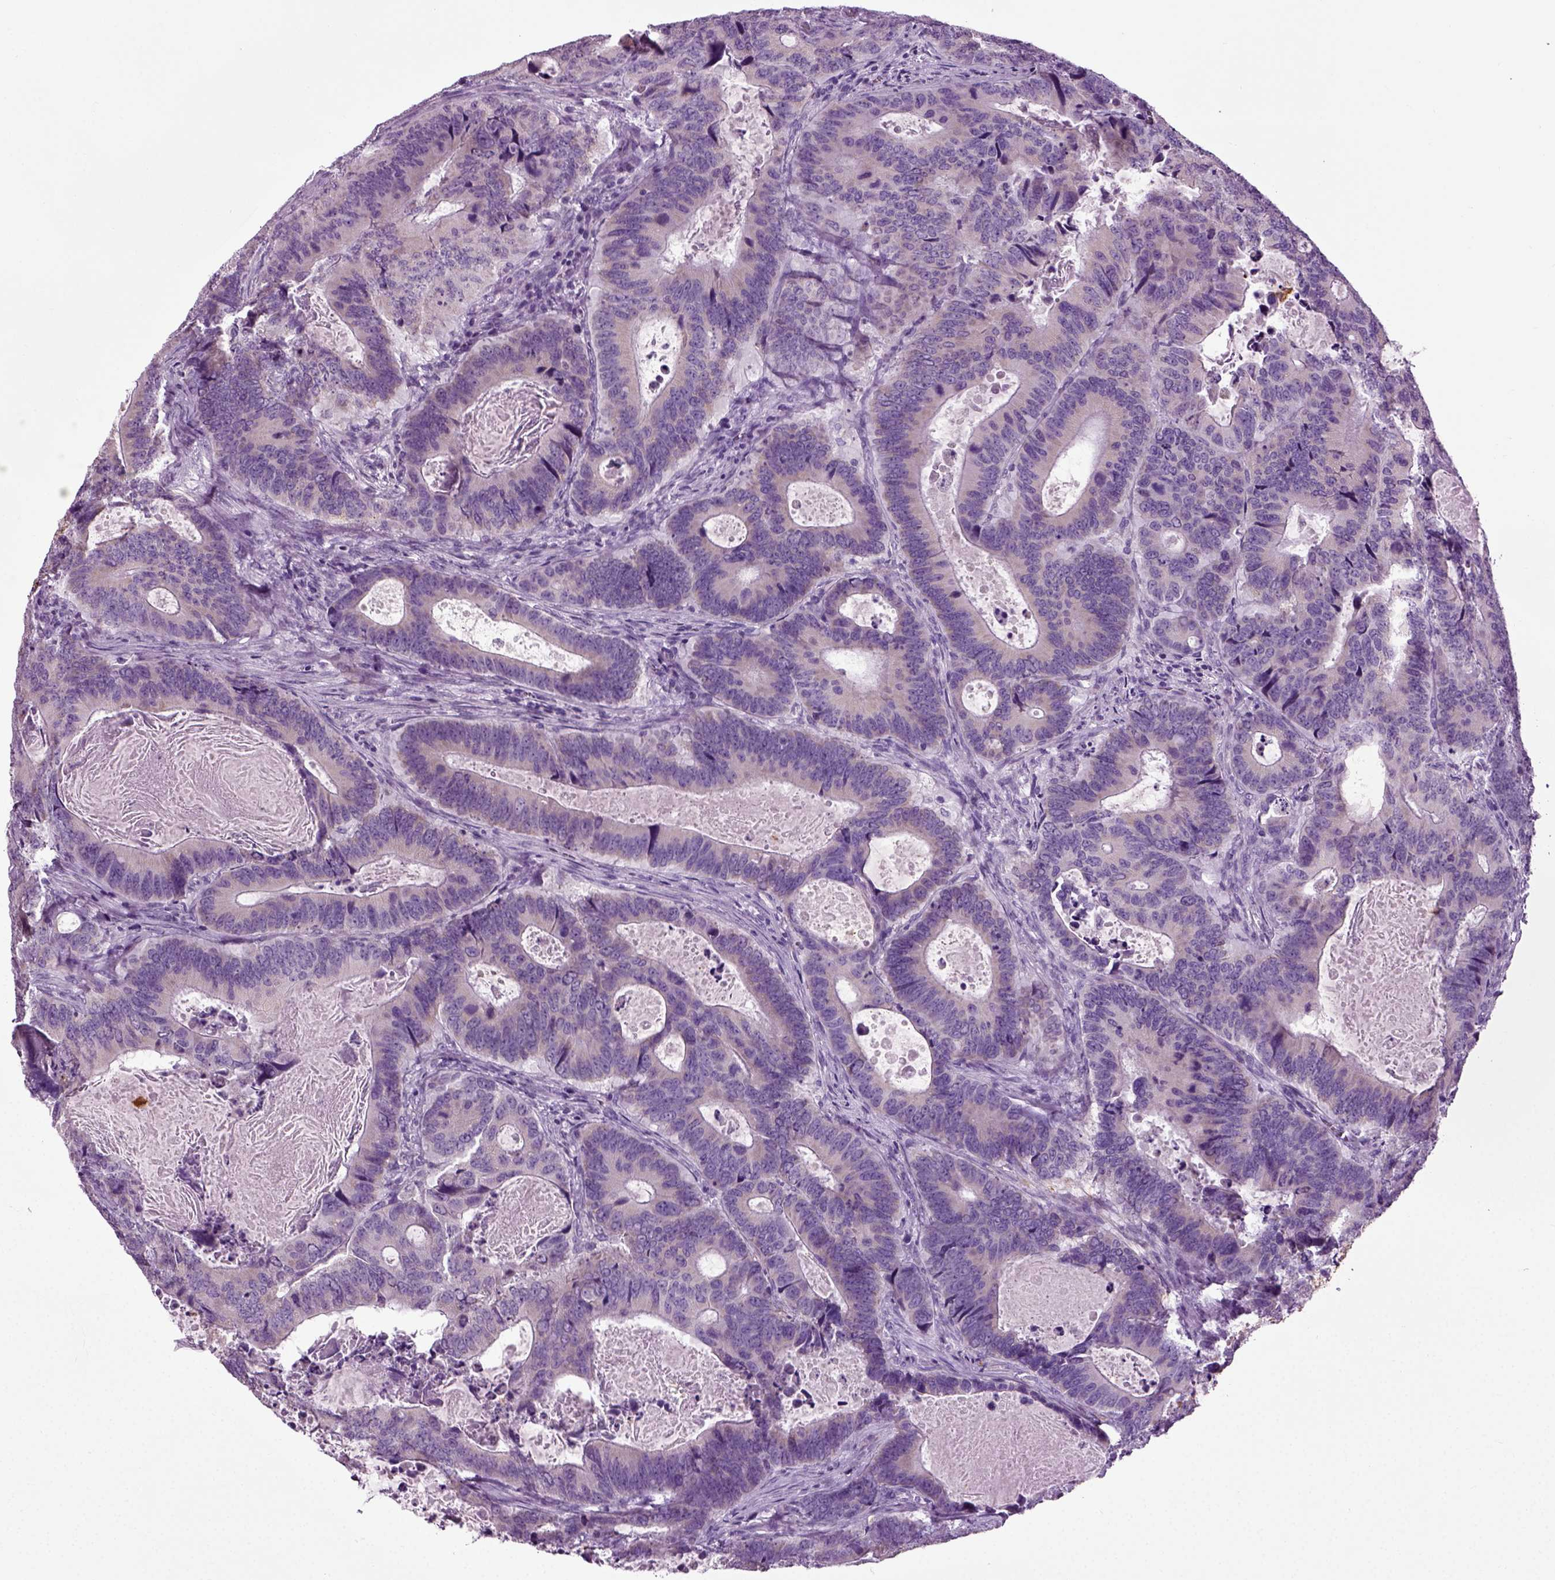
{"staining": {"intensity": "negative", "quantity": "none", "location": "none"}, "tissue": "colorectal cancer", "cell_type": "Tumor cells", "image_type": "cancer", "snomed": [{"axis": "morphology", "description": "Adenocarcinoma, NOS"}, {"axis": "topography", "description": "Colon"}], "caption": "Micrograph shows no significant protein positivity in tumor cells of adenocarcinoma (colorectal). The staining was performed using DAB (3,3'-diaminobenzidine) to visualize the protein expression in brown, while the nuclei were stained in blue with hematoxylin (Magnification: 20x).", "gene": "DNAH10", "patient": {"sex": "female", "age": 82}}